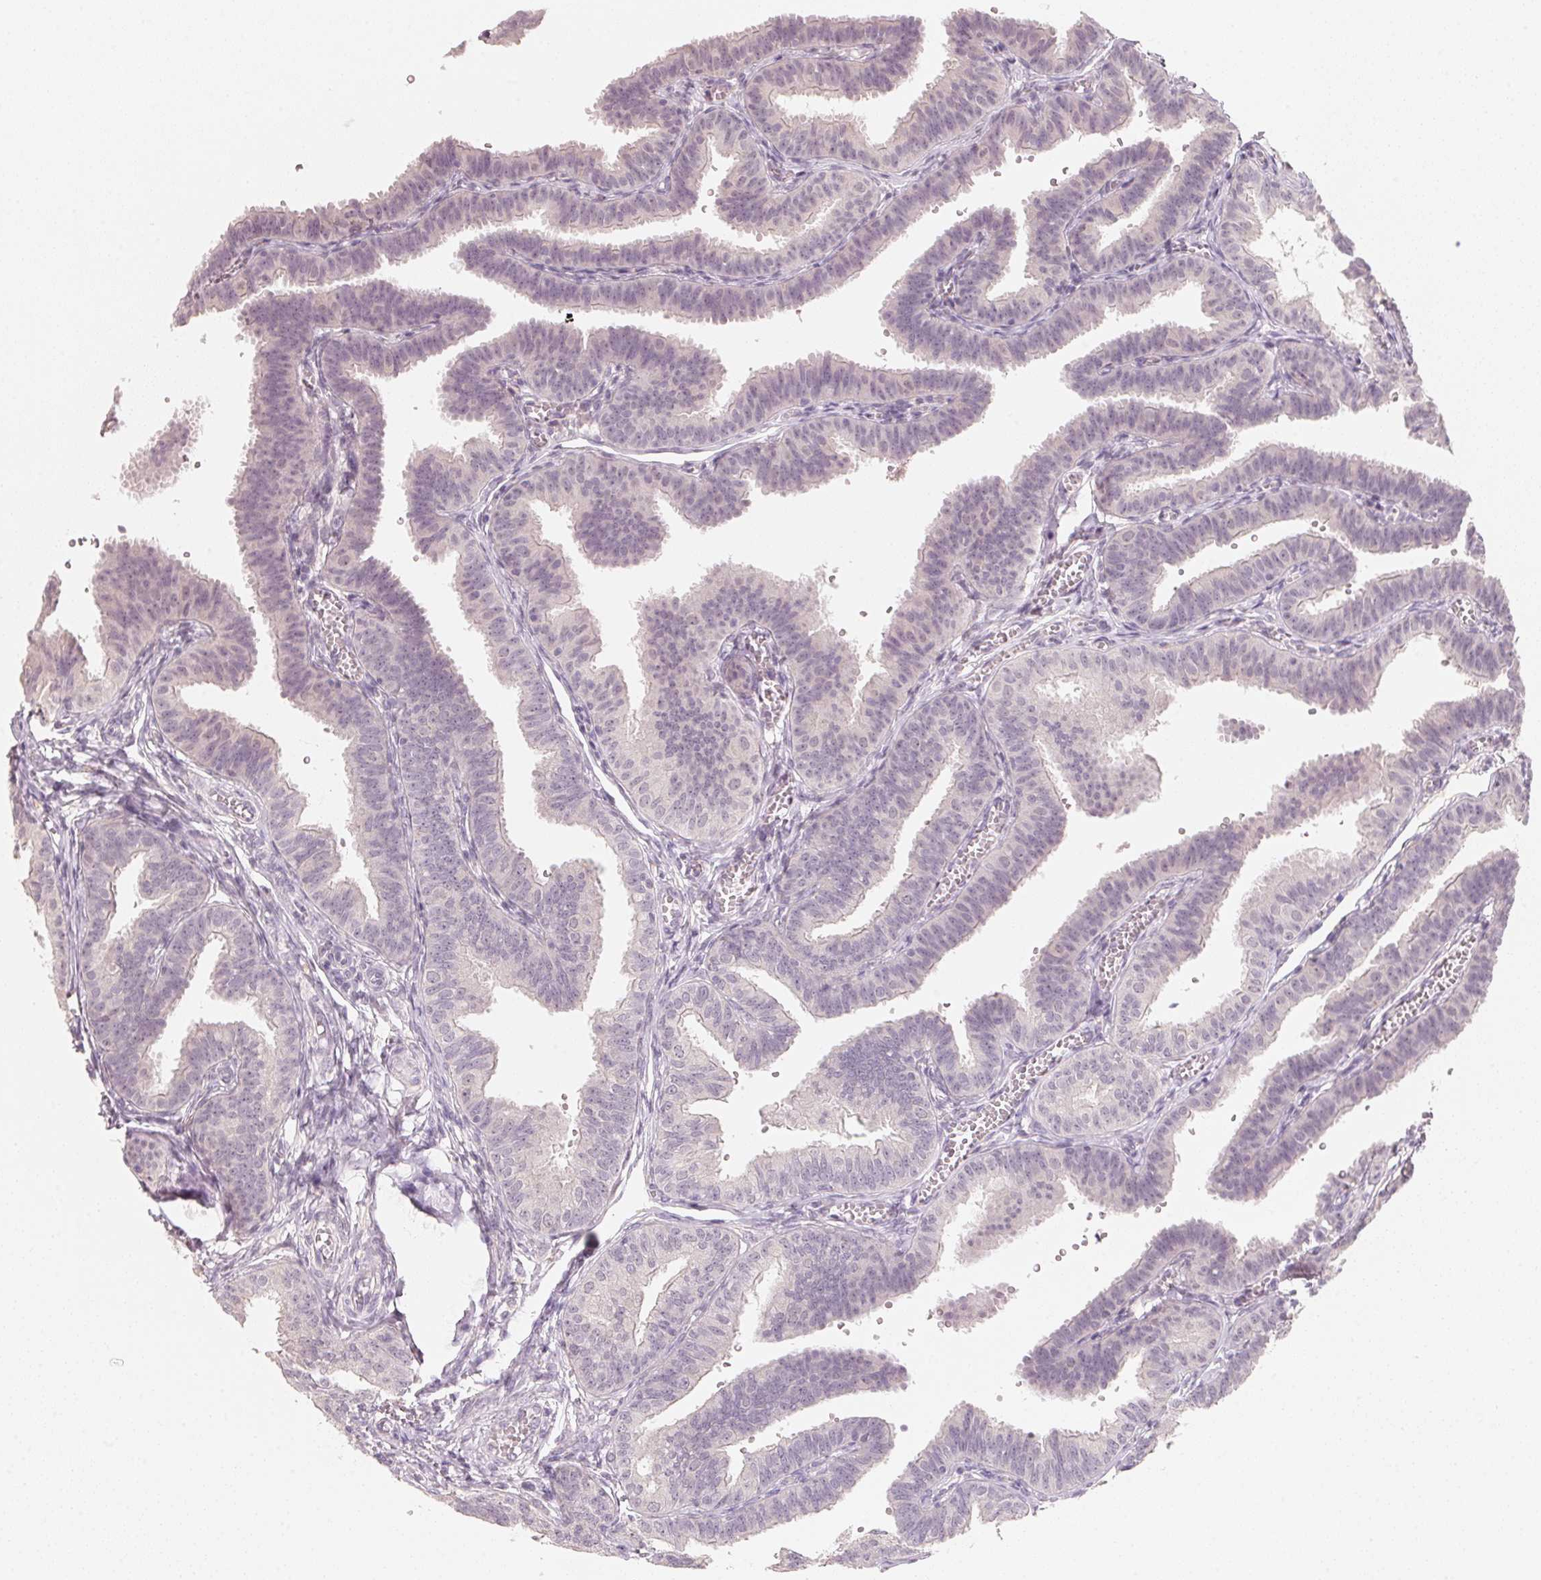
{"staining": {"intensity": "negative", "quantity": "none", "location": "none"}, "tissue": "fallopian tube", "cell_type": "Glandular cells", "image_type": "normal", "snomed": [{"axis": "morphology", "description": "Normal tissue, NOS"}, {"axis": "topography", "description": "Fallopian tube"}], "caption": "Glandular cells show no significant protein expression in unremarkable fallopian tube. Brightfield microscopy of immunohistochemistry stained with DAB (brown) and hematoxylin (blue), captured at high magnification.", "gene": "ANKRD31", "patient": {"sex": "female", "age": 25}}